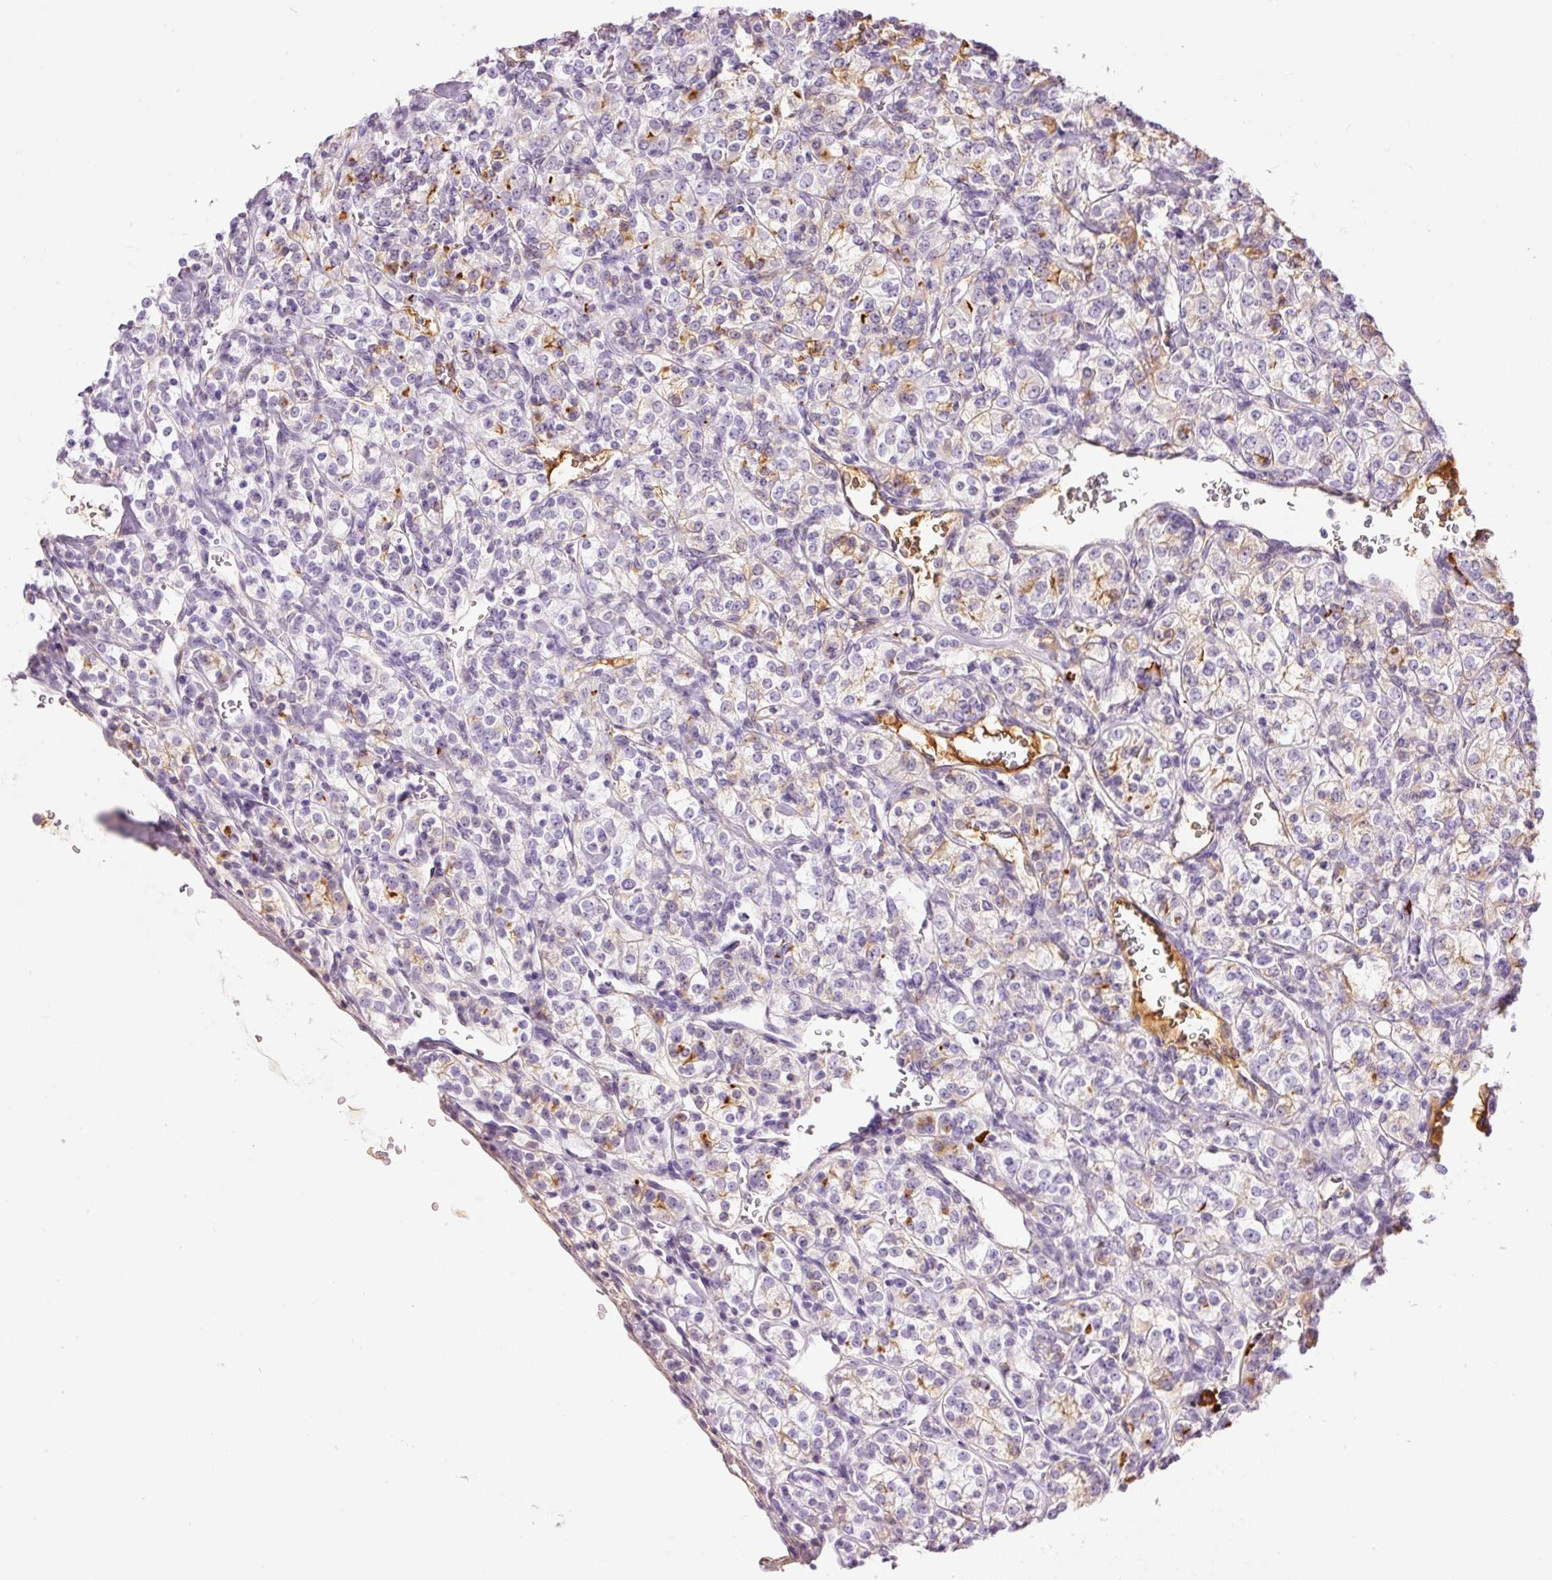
{"staining": {"intensity": "weak", "quantity": "<25%", "location": "cytoplasmic/membranous"}, "tissue": "renal cancer", "cell_type": "Tumor cells", "image_type": "cancer", "snomed": [{"axis": "morphology", "description": "Adenocarcinoma, NOS"}, {"axis": "topography", "description": "Kidney"}], "caption": "Protein analysis of renal cancer displays no significant expression in tumor cells.", "gene": "PRPF38B", "patient": {"sex": "male", "age": 77}}